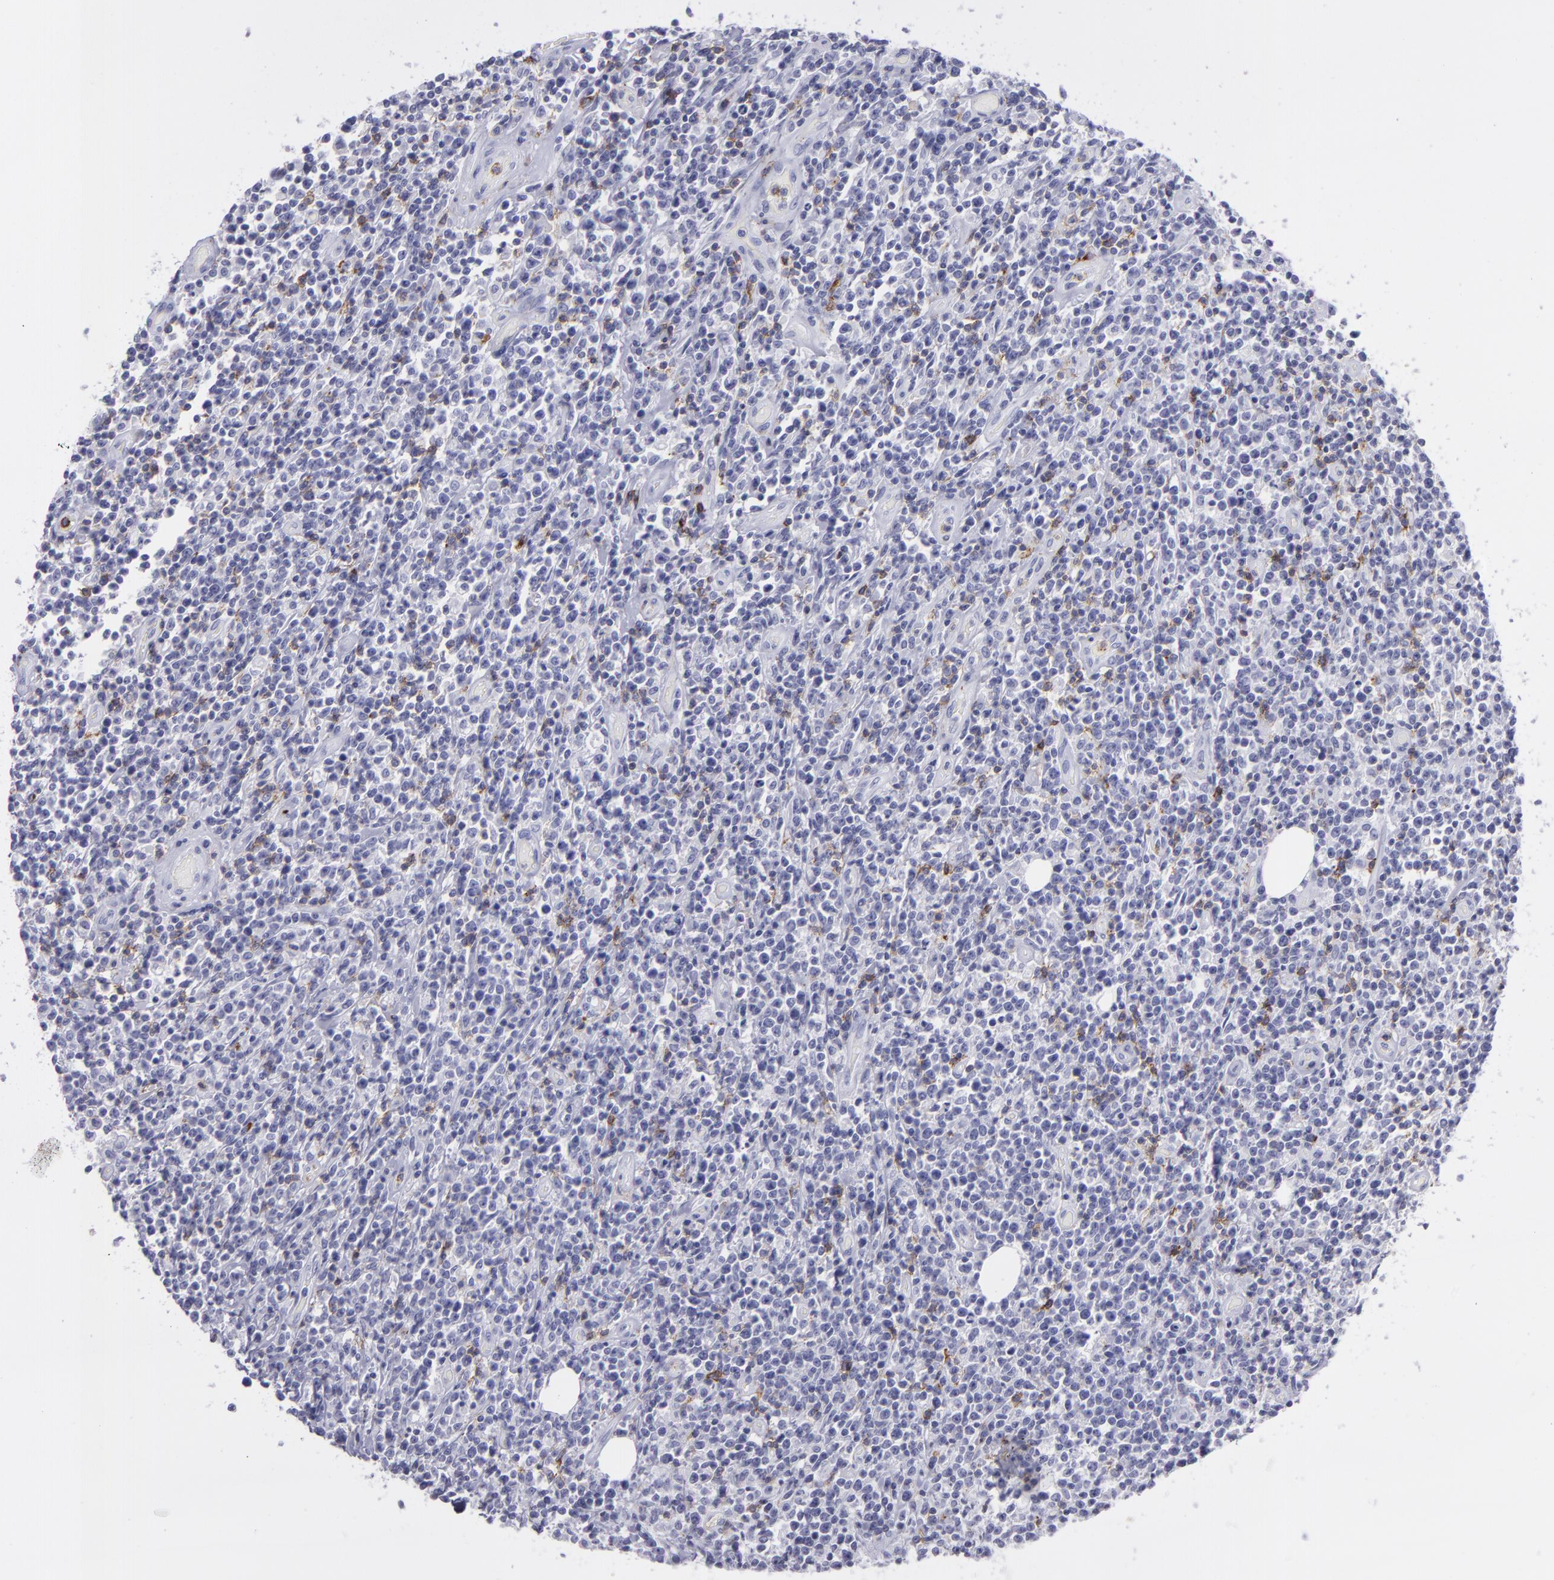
{"staining": {"intensity": "weak", "quantity": "<25%", "location": "cytoplasmic/membranous"}, "tissue": "lymphoma", "cell_type": "Tumor cells", "image_type": "cancer", "snomed": [{"axis": "morphology", "description": "Malignant lymphoma, non-Hodgkin's type, High grade"}, {"axis": "topography", "description": "Colon"}], "caption": "Tumor cells are negative for protein expression in human lymphoma.", "gene": "SELPLG", "patient": {"sex": "male", "age": 82}}